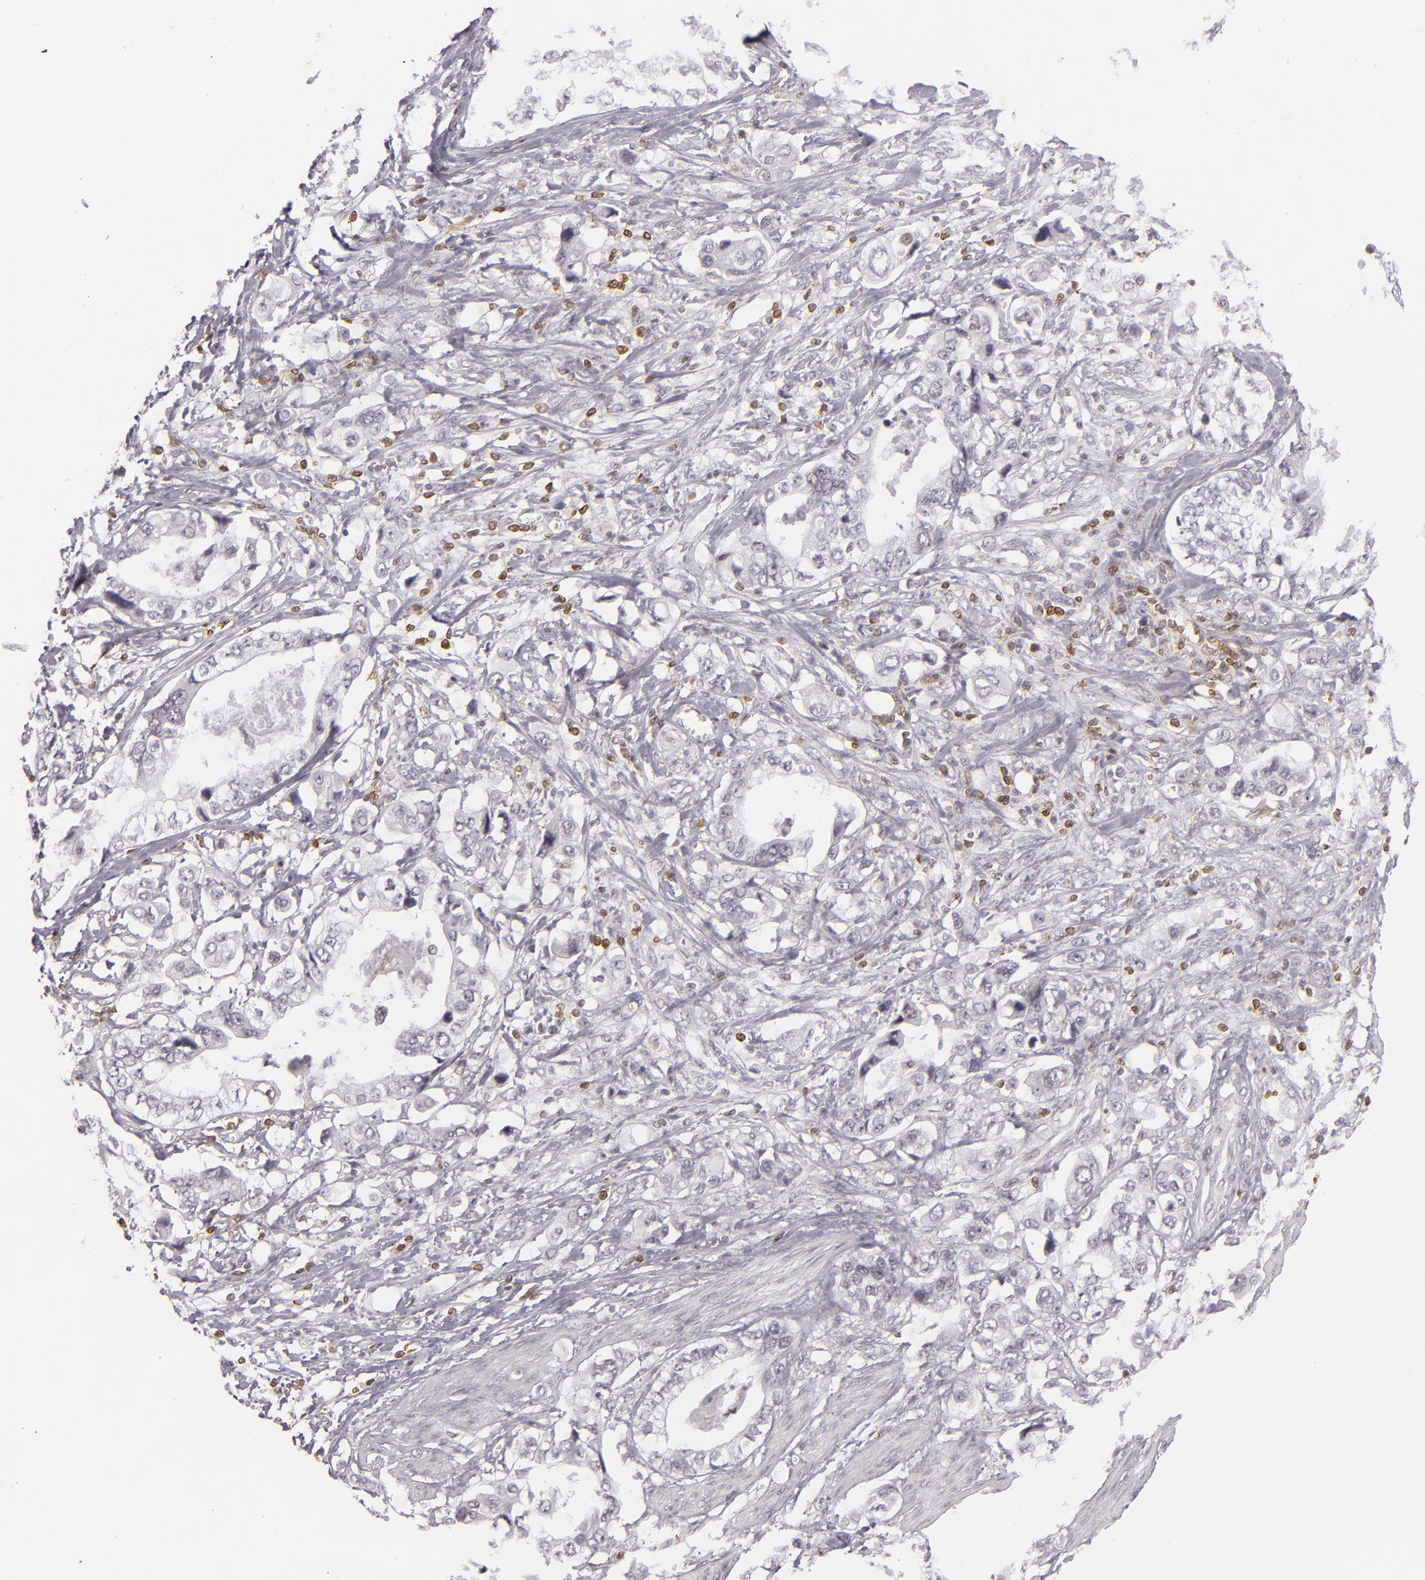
{"staining": {"intensity": "negative", "quantity": "none", "location": "none"}, "tissue": "stomach cancer", "cell_type": "Tumor cells", "image_type": "cancer", "snomed": [{"axis": "morphology", "description": "Adenocarcinoma, NOS"}, {"axis": "topography", "description": "Pancreas"}, {"axis": "topography", "description": "Stomach, upper"}], "caption": "Immunohistochemistry image of adenocarcinoma (stomach) stained for a protein (brown), which displays no staining in tumor cells.", "gene": "APOBEC3G", "patient": {"sex": "male", "age": 77}}